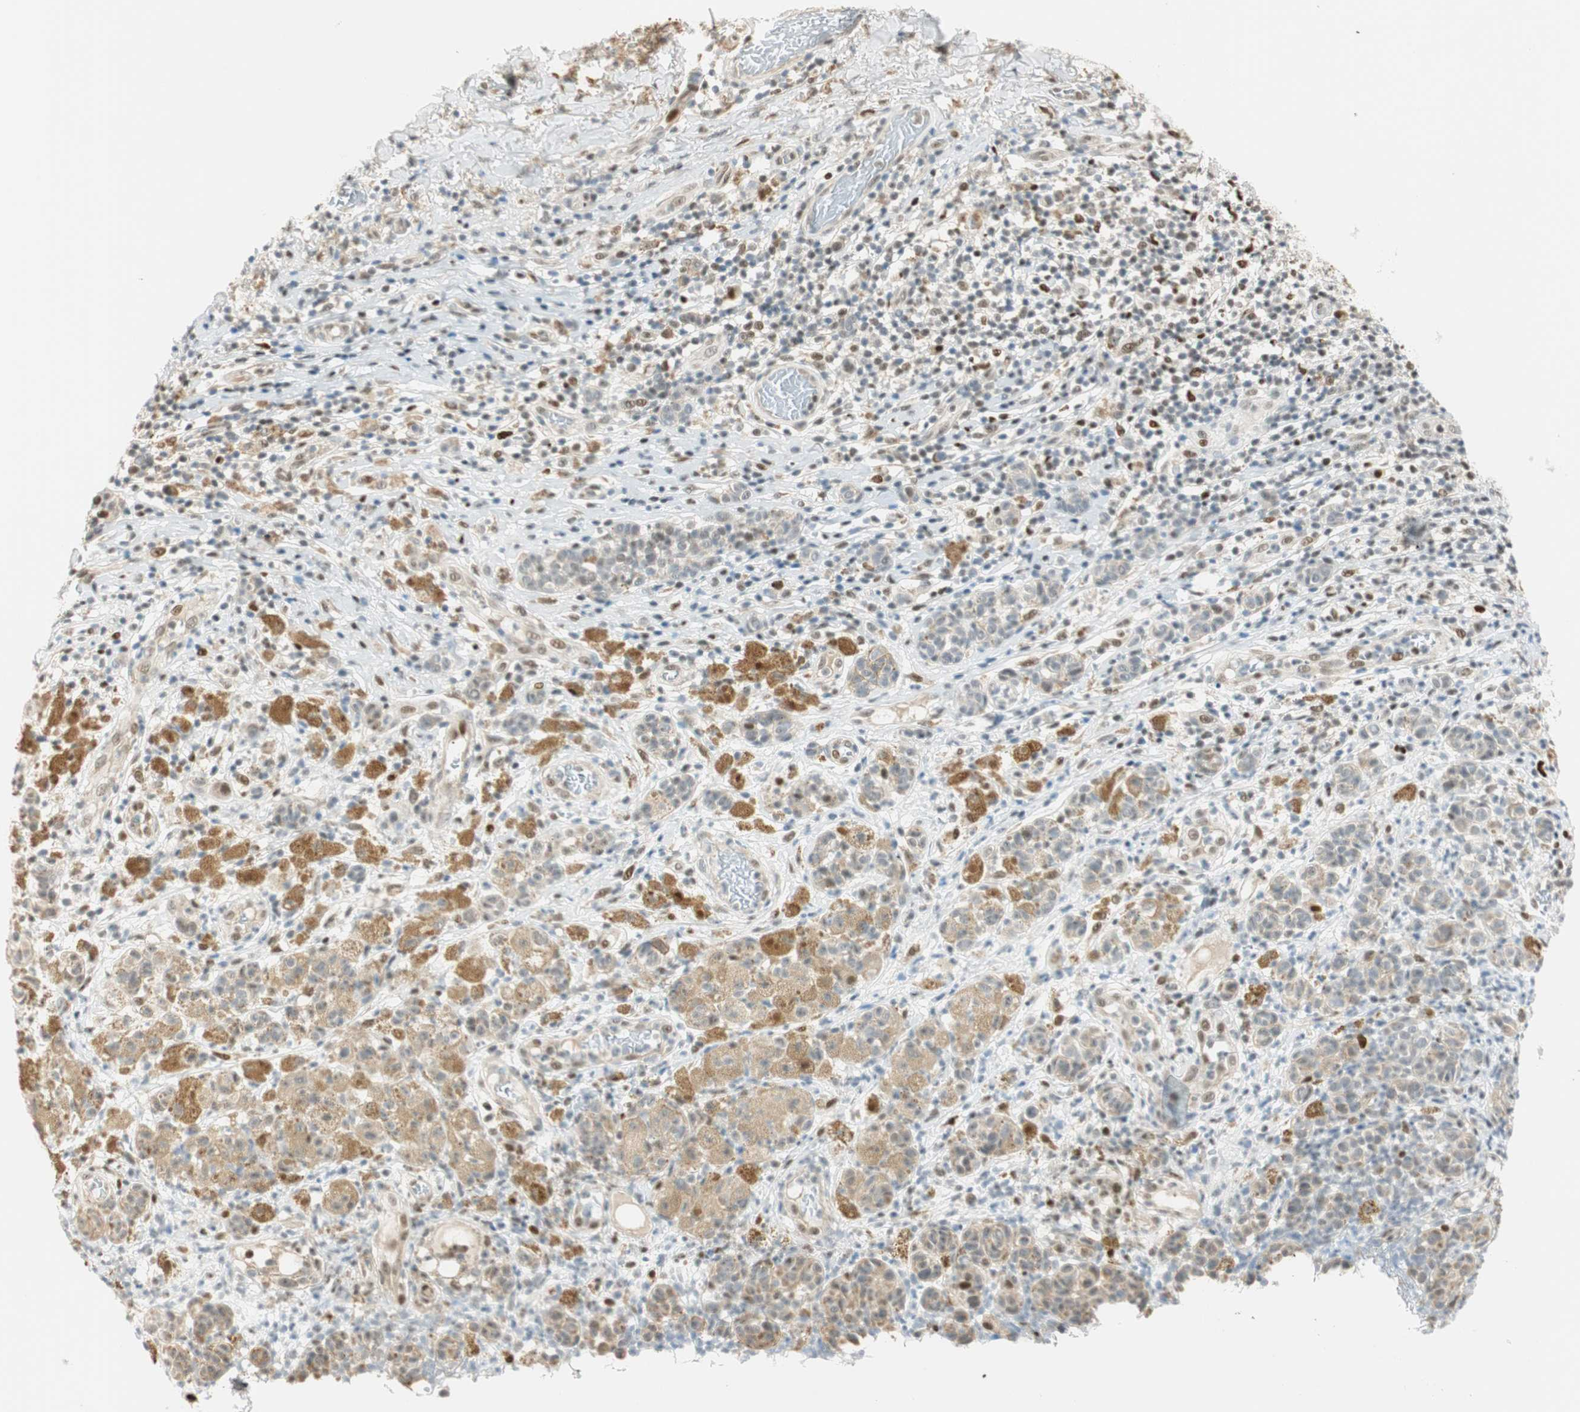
{"staining": {"intensity": "moderate", "quantity": ">75%", "location": "cytoplasmic/membranous"}, "tissue": "melanoma", "cell_type": "Tumor cells", "image_type": "cancer", "snomed": [{"axis": "morphology", "description": "Malignant melanoma, NOS"}, {"axis": "topography", "description": "Skin"}], "caption": "Immunohistochemistry photomicrograph of neoplastic tissue: human malignant melanoma stained using immunohistochemistry (IHC) exhibits medium levels of moderate protein expression localized specifically in the cytoplasmic/membranous of tumor cells, appearing as a cytoplasmic/membranous brown color.", "gene": "MSX2", "patient": {"sex": "male", "age": 64}}